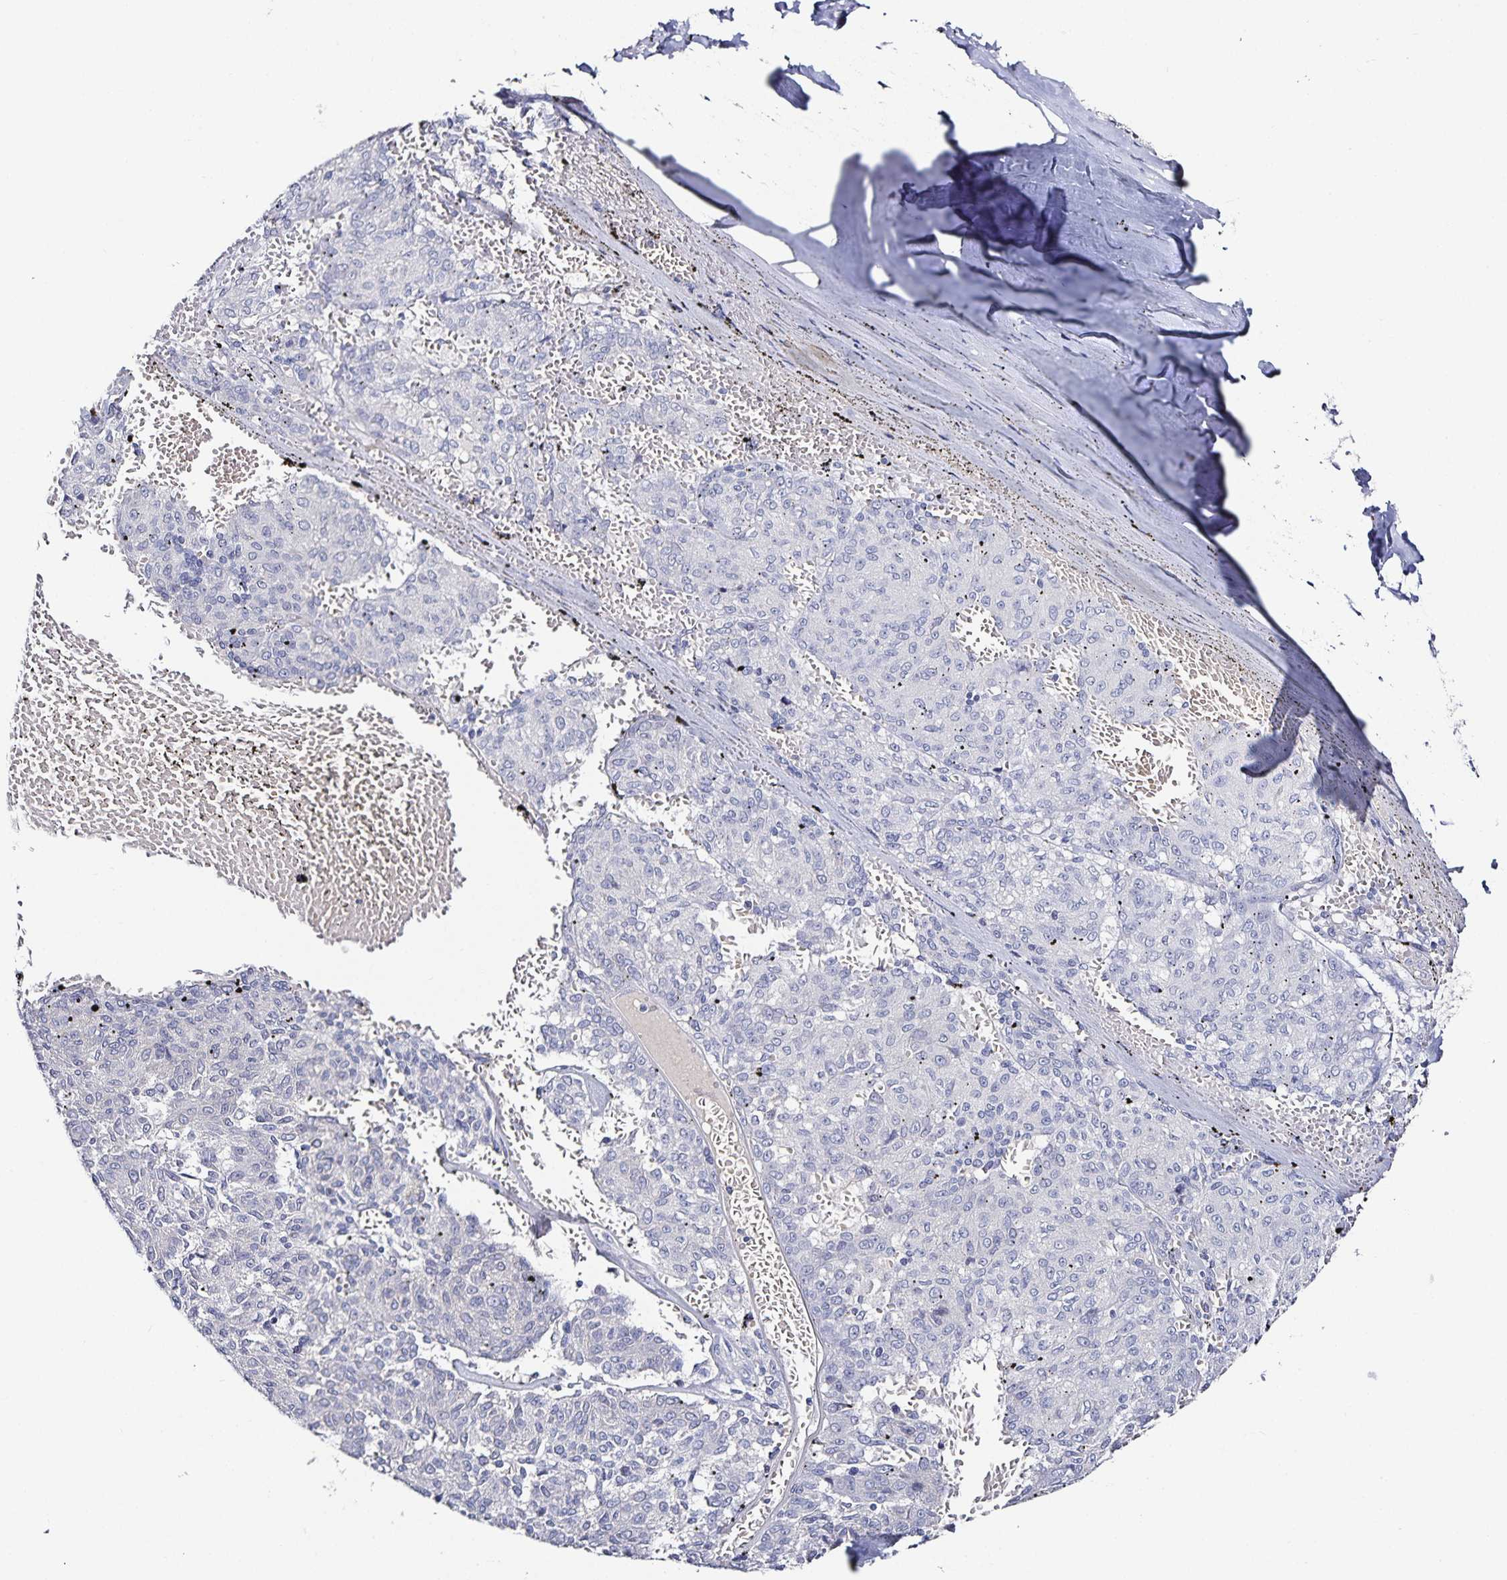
{"staining": {"intensity": "negative", "quantity": "none", "location": "none"}, "tissue": "melanoma", "cell_type": "Tumor cells", "image_type": "cancer", "snomed": [{"axis": "morphology", "description": "Malignant melanoma, NOS"}, {"axis": "topography", "description": "Skin"}], "caption": "DAB (3,3'-diaminobenzidine) immunohistochemical staining of malignant melanoma shows no significant positivity in tumor cells. (Stains: DAB IHC with hematoxylin counter stain, Microscopy: brightfield microscopy at high magnification).", "gene": "TTR", "patient": {"sex": "female", "age": 72}}